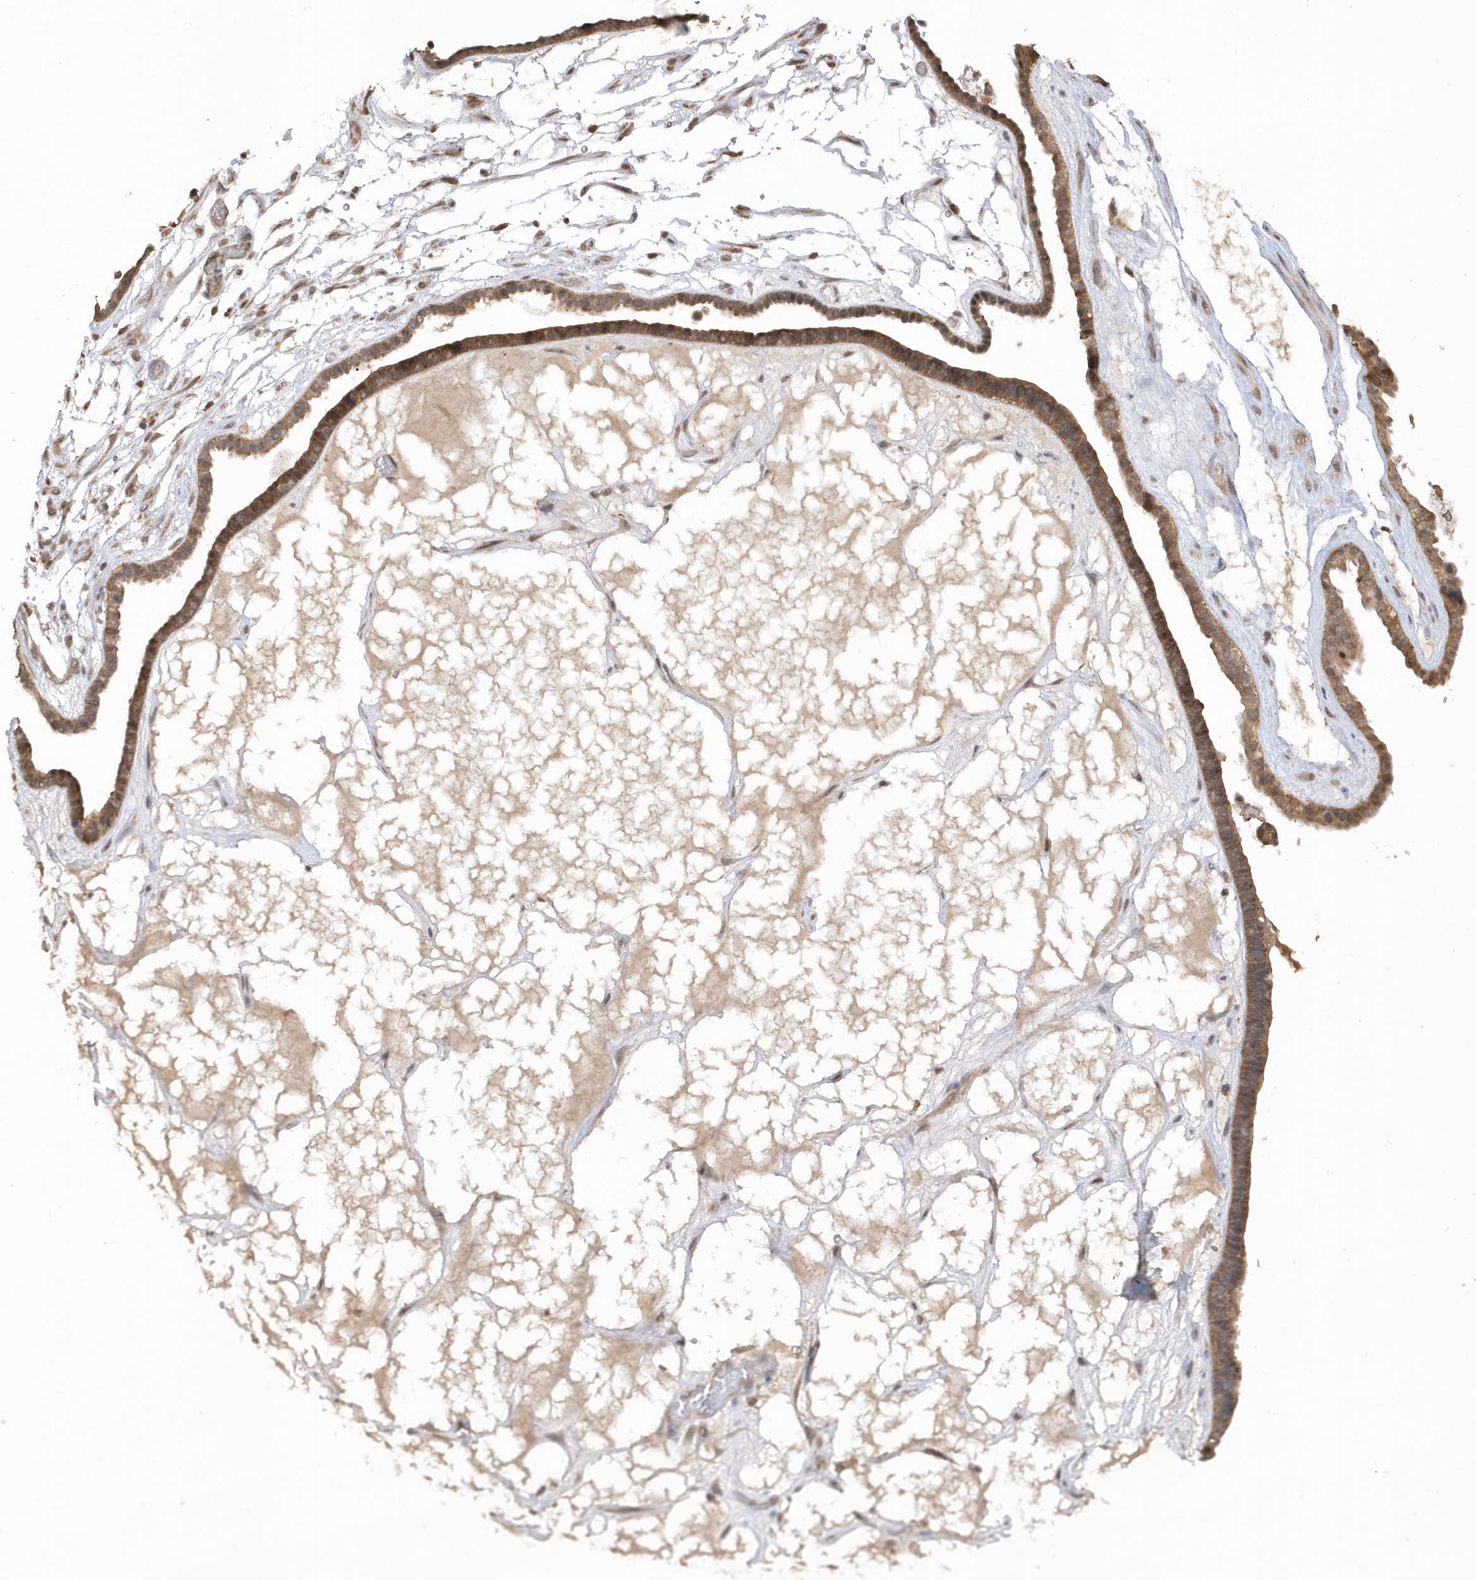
{"staining": {"intensity": "moderate", "quantity": ">75%", "location": "cytoplasmic/membranous"}, "tissue": "ovarian cancer", "cell_type": "Tumor cells", "image_type": "cancer", "snomed": [{"axis": "morphology", "description": "Cystadenocarcinoma, serous, NOS"}, {"axis": "topography", "description": "Ovary"}], "caption": "Human serous cystadenocarcinoma (ovarian) stained with a brown dye reveals moderate cytoplasmic/membranous positive expression in approximately >75% of tumor cells.", "gene": "RPE", "patient": {"sex": "female", "age": 56}}